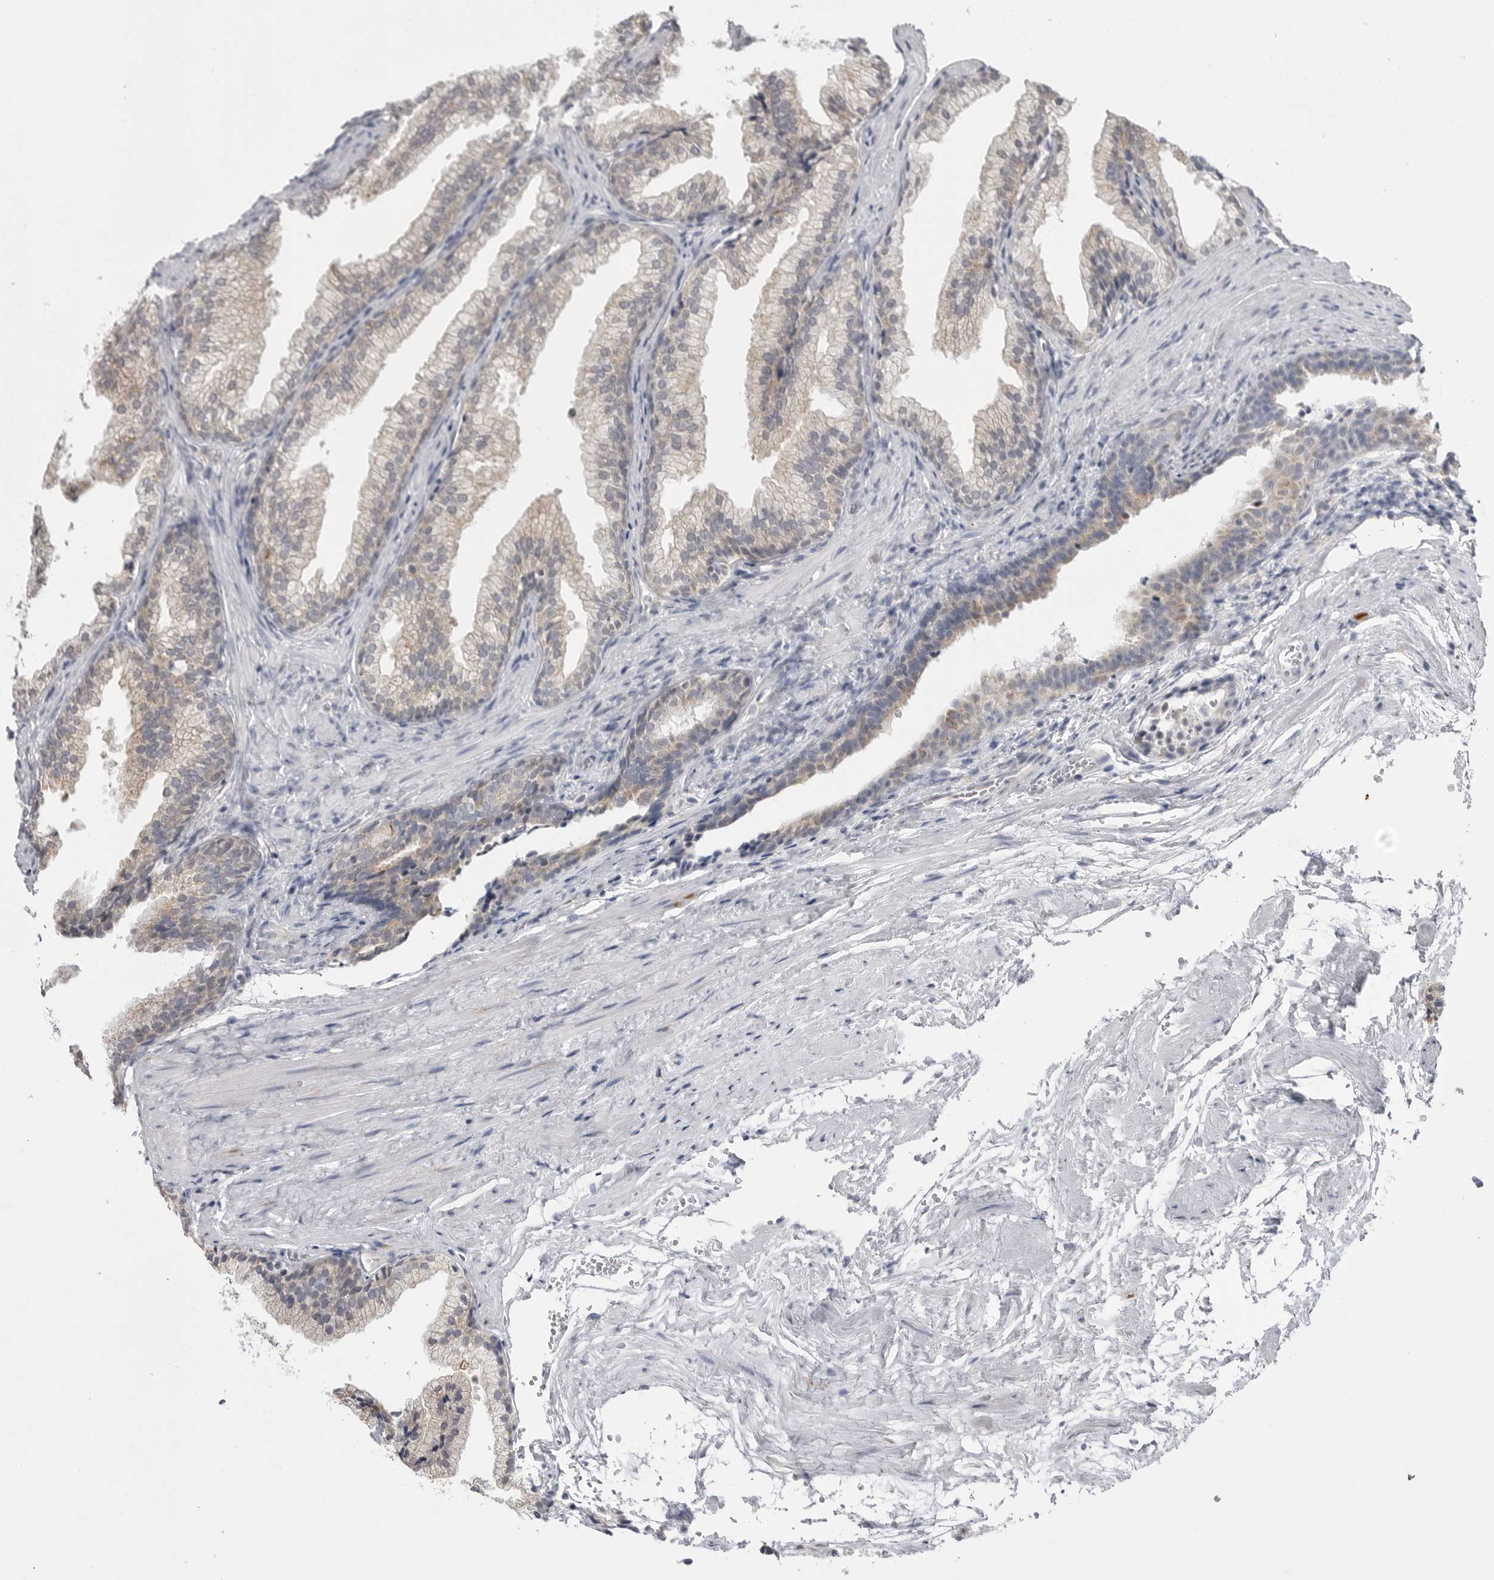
{"staining": {"intensity": "weak", "quantity": "25%-75%", "location": "cytoplasmic/membranous"}, "tissue": "prostate", "cell_type": "Glandular cells", "image_type": "normal", "snomed": [{"axis": "morphology", "description": "Normal tissue, NOS"}, {"axis": "topography", "description": "Prostate"}], "caption": "Prostate stained with immunohistochemistry (IHC) demonstrates weak cytoplasmic/membranous staining in about 25%-75% of glandular cells. (Brightfield microscopy of DAB IHC at high magnification).", "gene": "FH", "patient": {"sex": "male", "age": 76}}